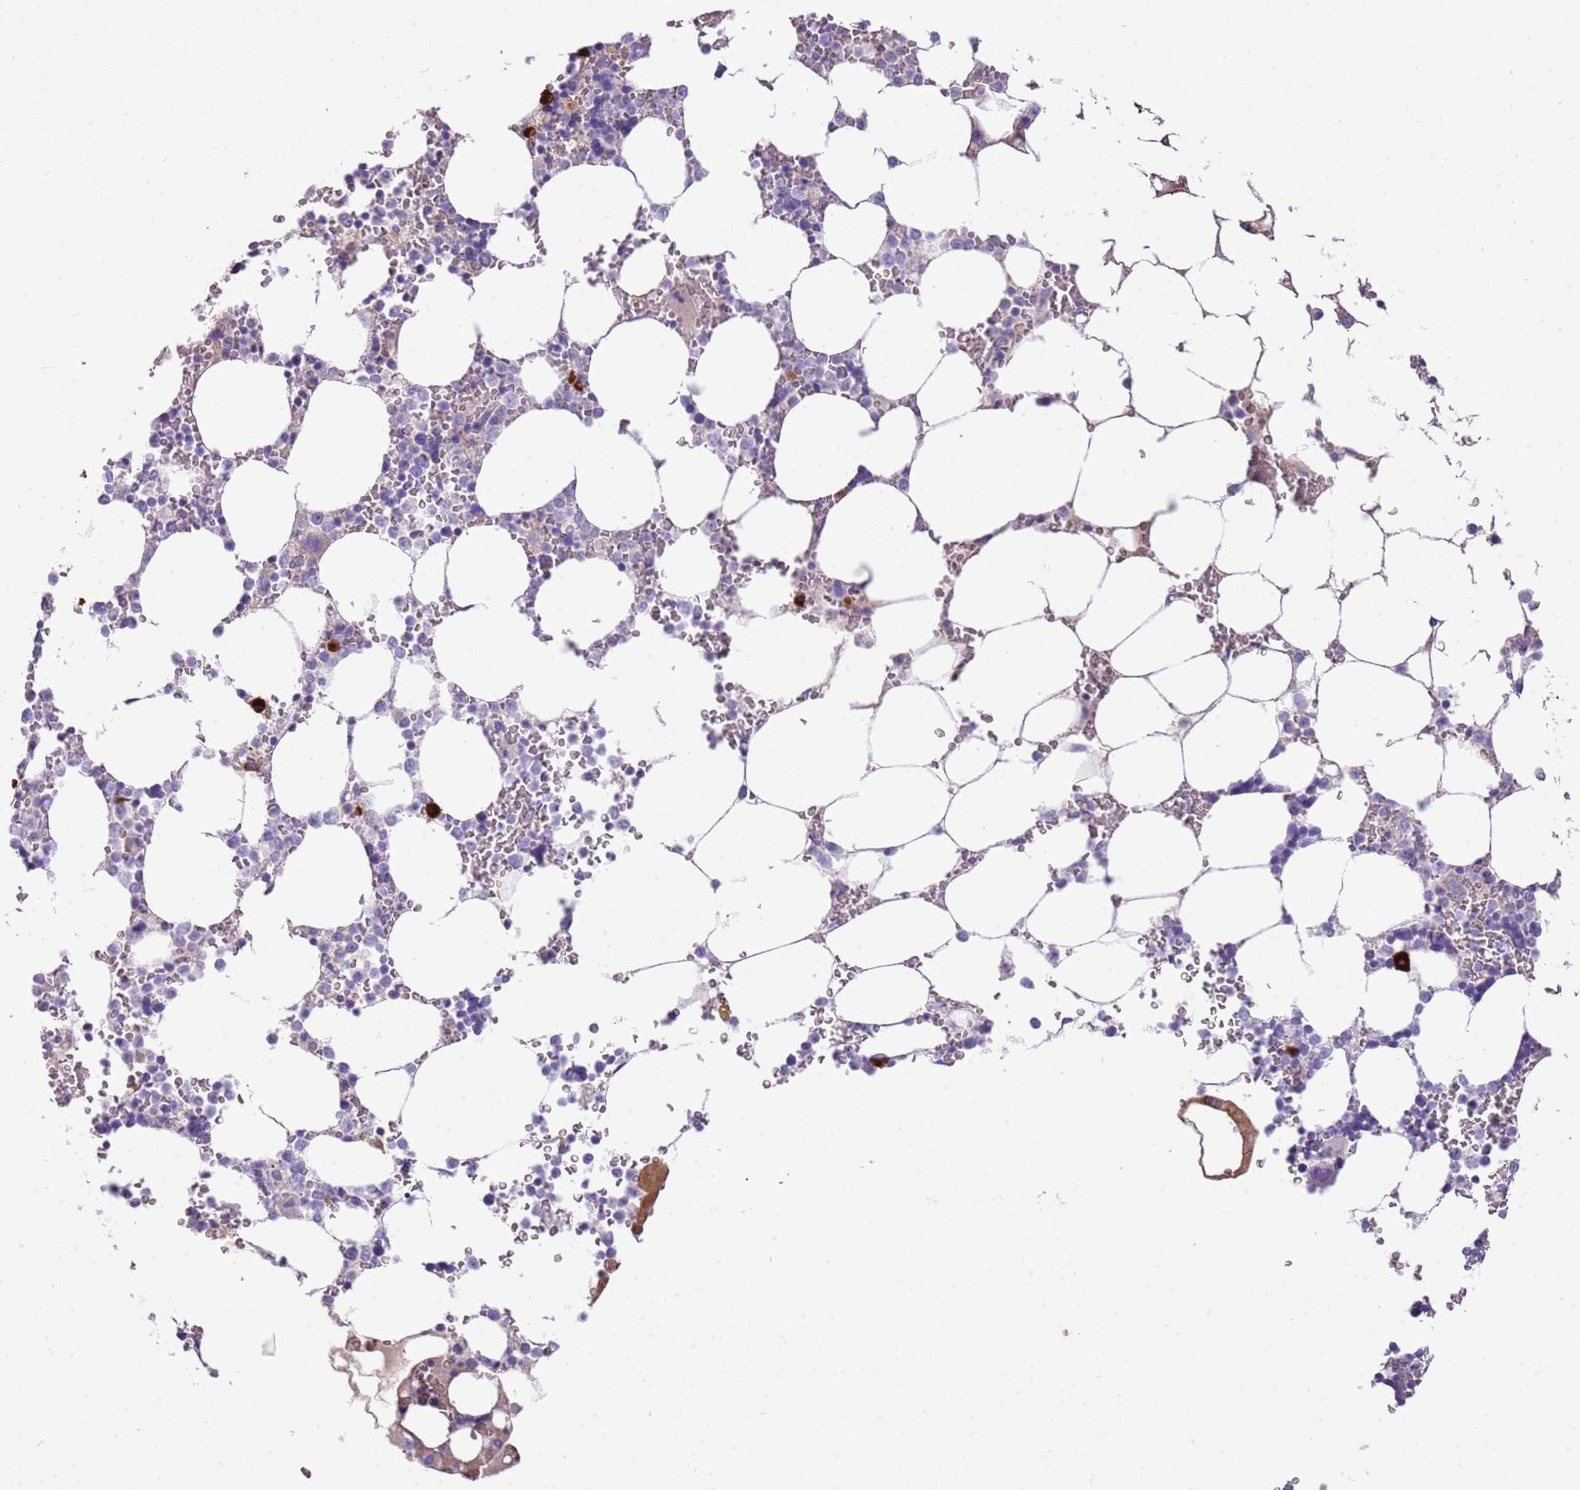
{"staining": {"intensity": "negative", "quantity": "none", "location": "none"}, "tissue": "bone marrow", "cell_type": "Hematopoietic cells", "image_type": "normal", "snomed": [{"axis": "morphology", "description": "Normal tissue, NOS"}, {"axis": "topography", "description": "Bone marrow"}], "caption": "An image of human bone marrow is negative for staining in hematopoietic cells. Brightfield microscopy of IHC stained with DAB (3,3'-diaminobenzidine) (brown) and hematoxylin (blue), captured at high magnification.", "gene": "IGKV3", "patient": {"sex": "male", "age": 64}}